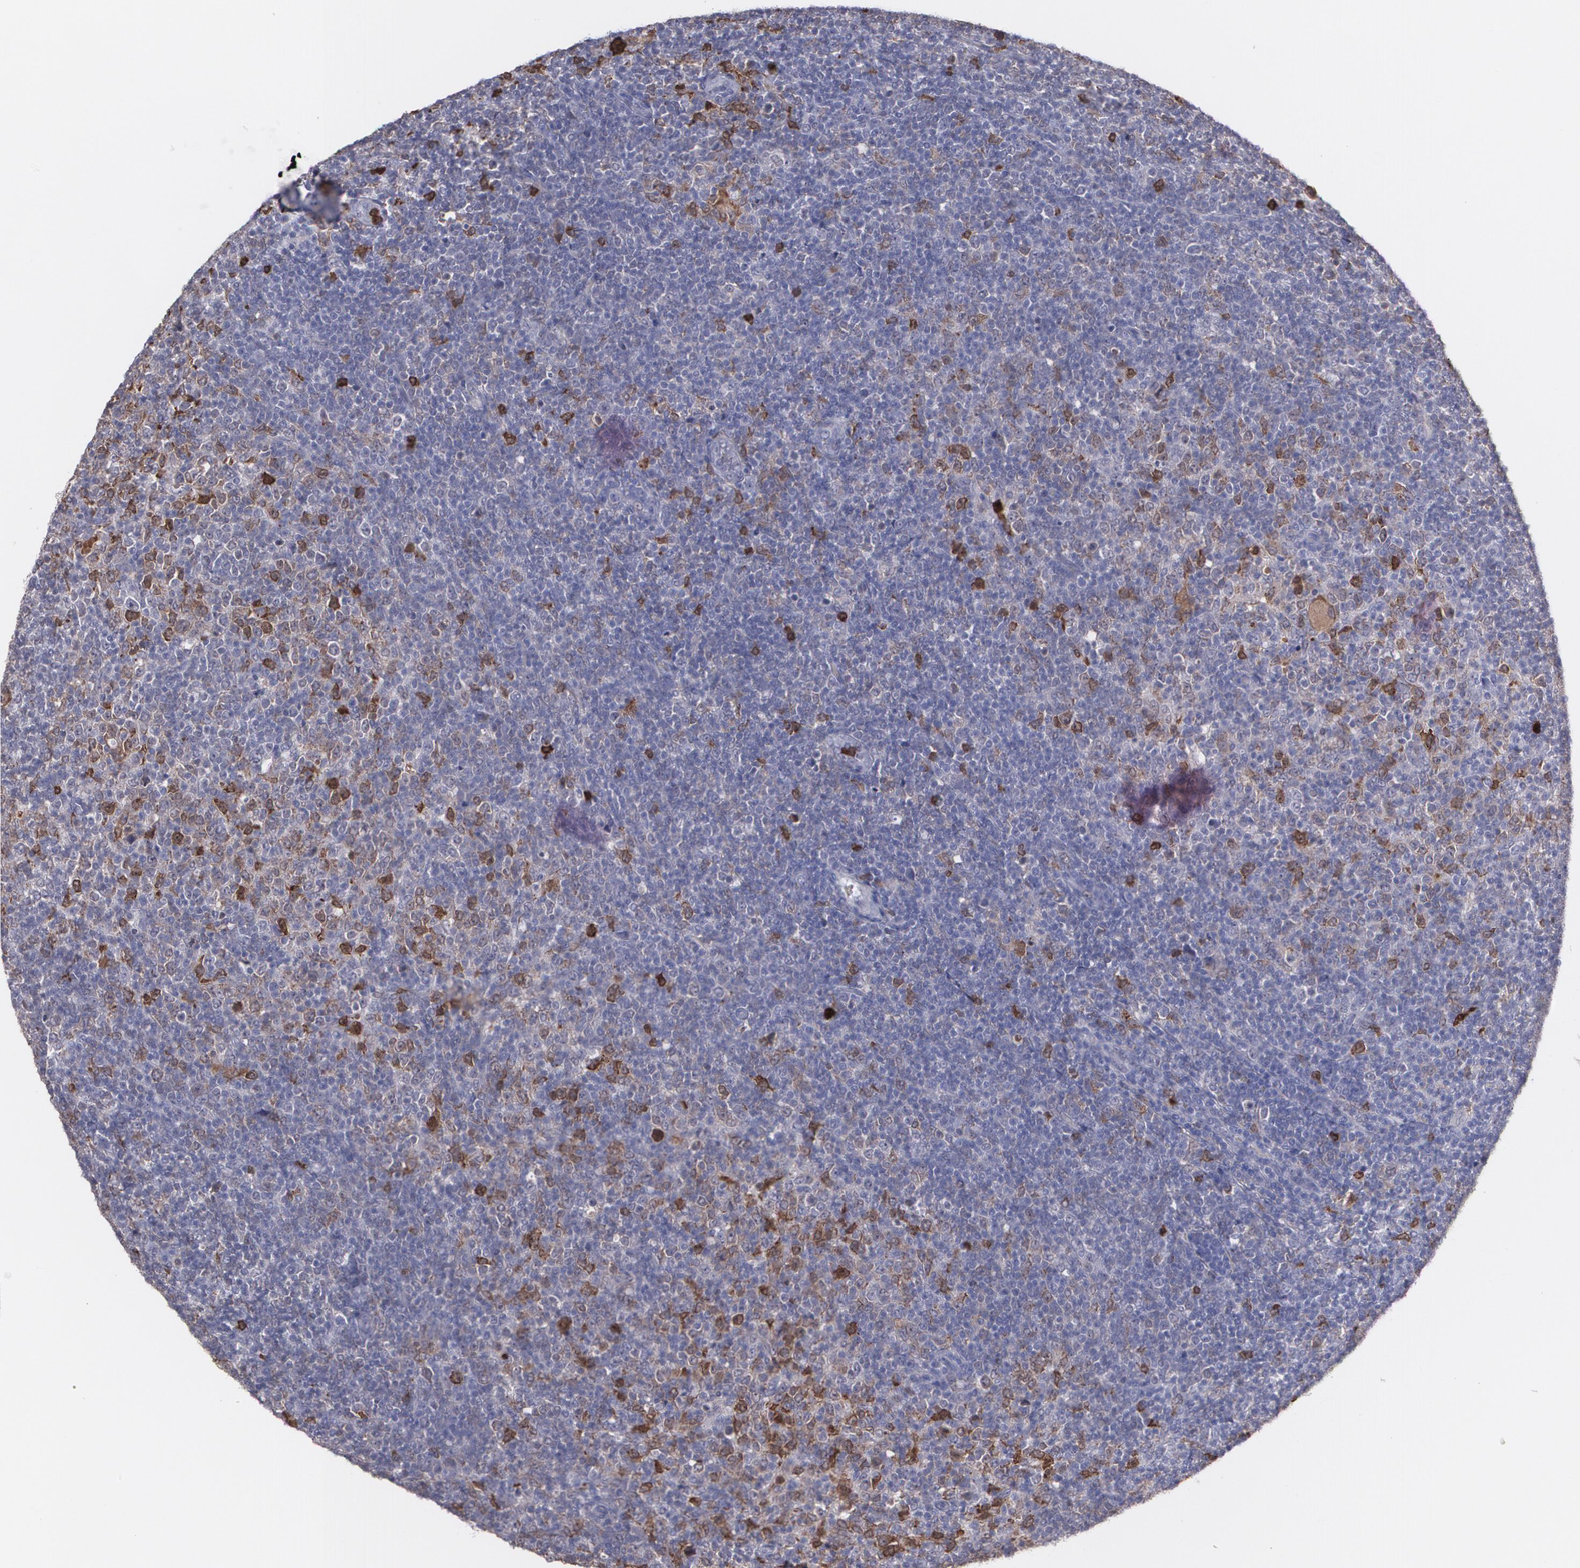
{"staining": {"intensity": "negative", "quantity": "none", "location": "none"}, "tissue": "lymphoma", "cell_type": "Tumor cells", "image_type": "cancer", "snomed": [{"axis": "morphology", "description": "Malignant lymphoma, non-Hodgkin's type, Low grade"}, {"axis": "topography", "description": "Lymph node"}], "caption": "IHC micrograph of neoplastic tissue: low-grade malignant lymphoma, non-Hodgkin's type stained with DAB (3,3'-diaminobenzidine) demonstrates no significant protein staining in tumor cells. (DAB (3,3'-diaminobenzidine) immunohistochemistry (IHC), high magnification).", "gene": "NCF2", "patient": {"sex": "male", "age": 70}}